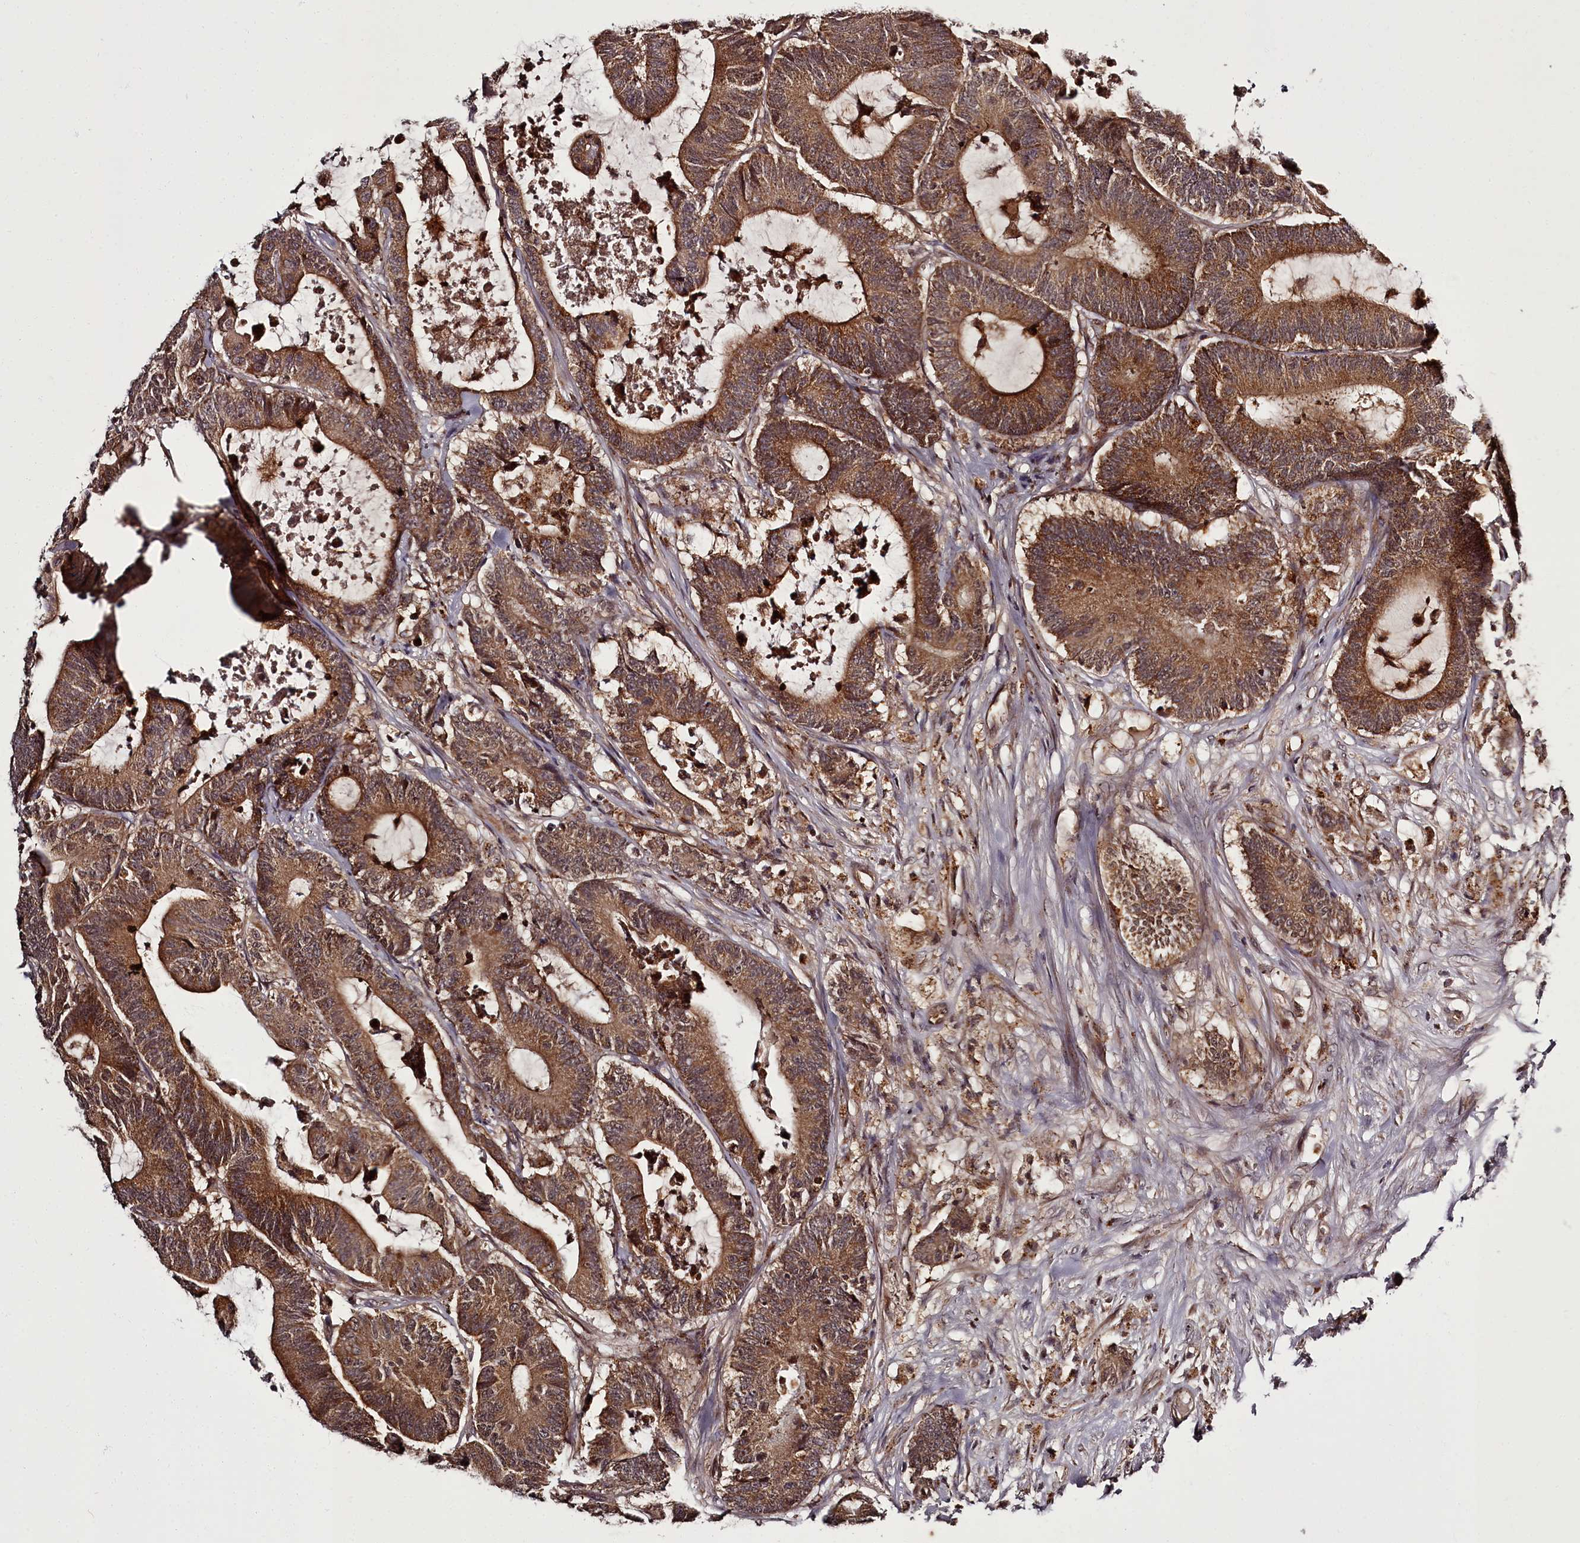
{"staining": {"intensity": "moderate", "quantity": ">75%", "location": "cytoplasmic/membranous,nuclear"}, "tissue": "colorectal cancer", "cell_type": "Tumor cells", "image_type": "cancer", "snomed": [{"axis": "morphology", "description": "Adenocarcinoma, NOS"}, {"axis": "topography", "description": "Colon"}], "caption": "High-magnification brightfield microscopy of colorectal cancer (adenocarcinoma) stained with DAB (3,3'-diaminobenzidine) (brown) and counterstained with hematoxylin (blue). tumor cells exhibit moderate cytoplasmic/membranous and nuclear staining is identified in approximately>75% of cells.", "gene": "PCBP2", "patient": {"sex": "female", "age": 84}}